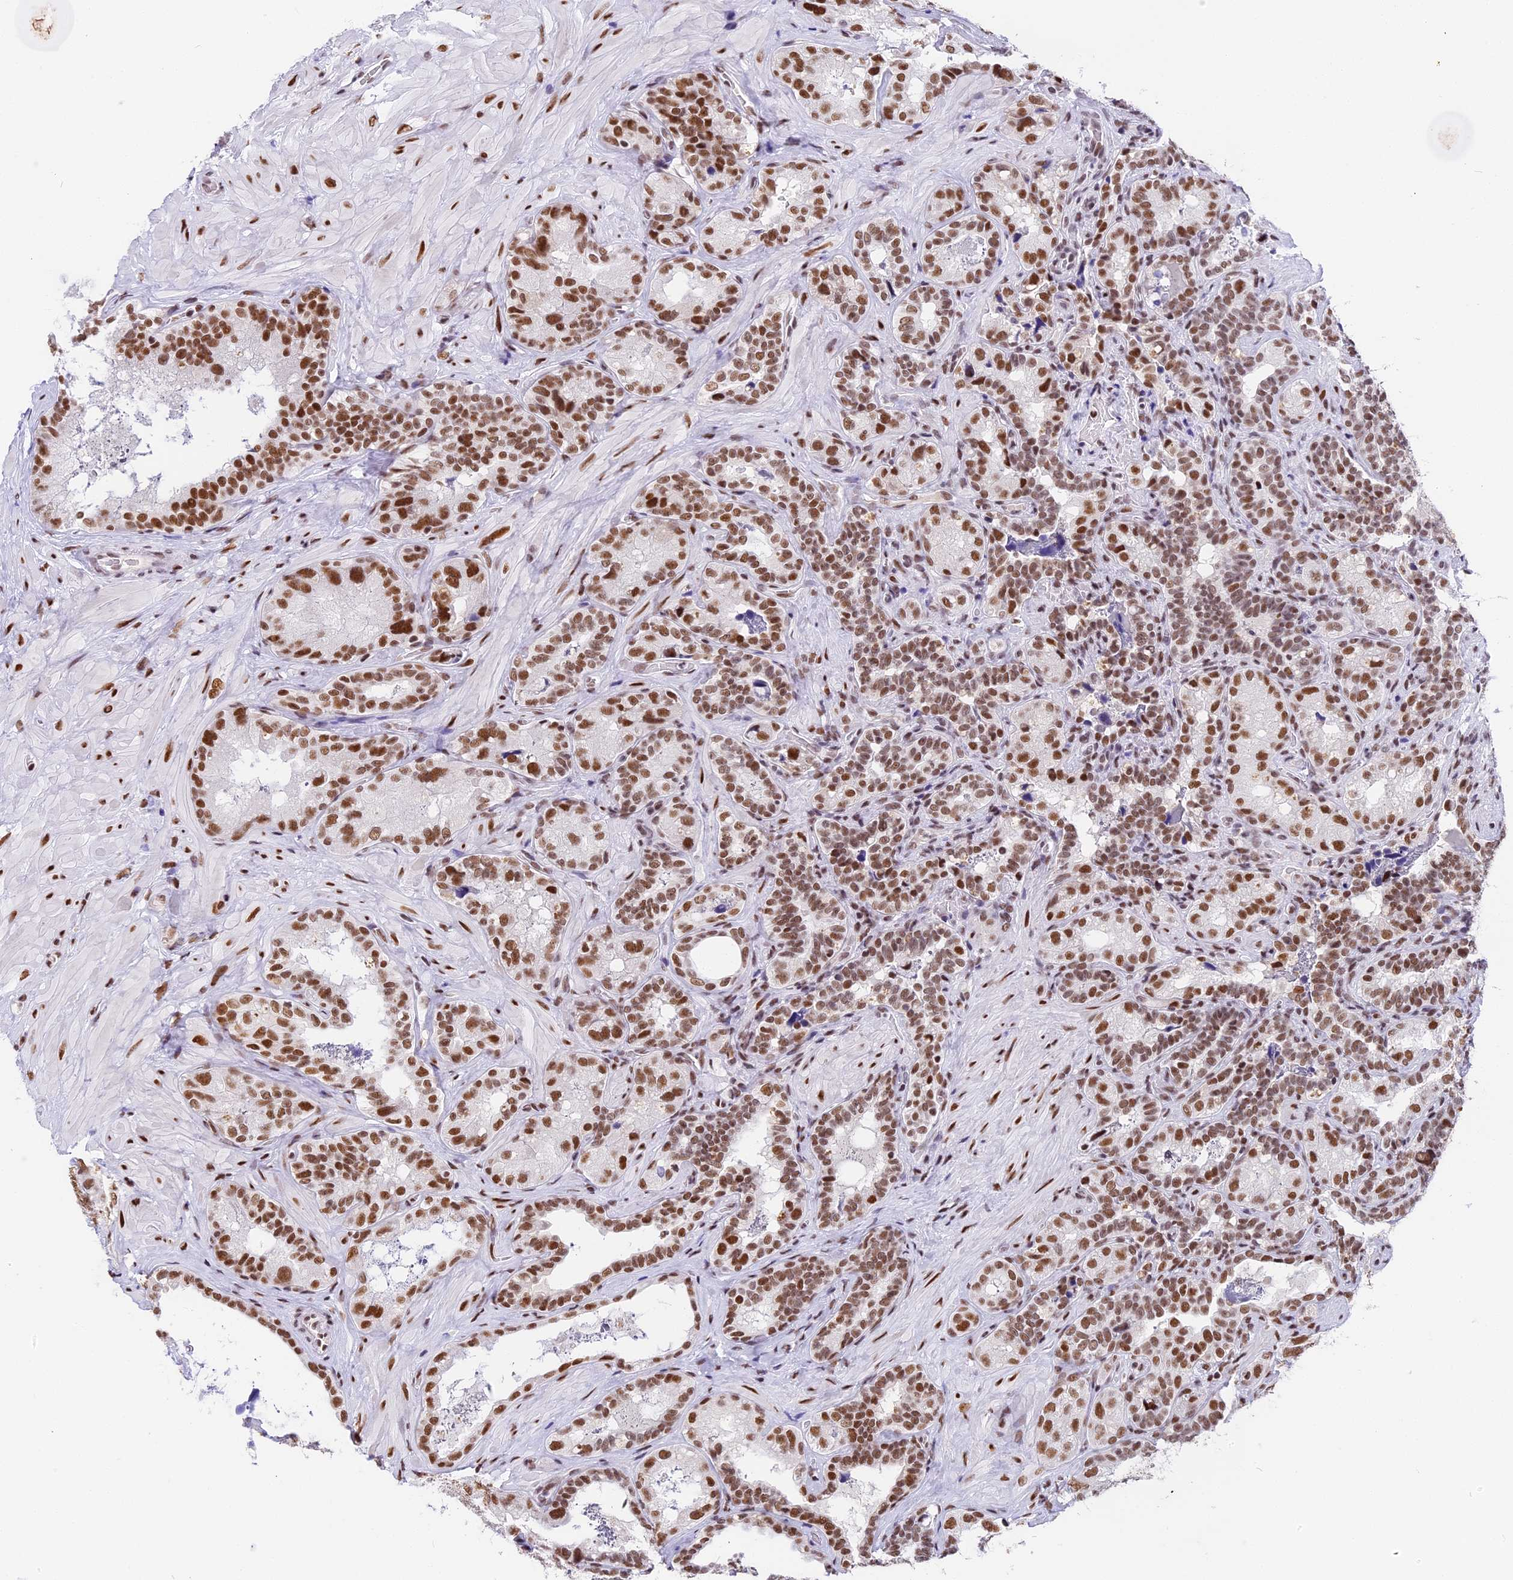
{"staining": {"intensity": "moderate", "quantity": ">75%", "location": "nuclear"}, "tissue": "seminal vesicle", "cell_type": "Glandular cells", "image_type": "normal", "snomed": [{"axis": "morphology", "description": "Normal tissue, NOS"}, {"axis": "topography", "description": "Seminal veicle"}, {"axis": "topography", "description": "Peripheral nerve tissue"}], "caption": "An image of human seminal vesicle stained for a protein displays moderate nuclear brown staining in glandular cells. Ihc stains the protein of interest in brown and the nuclei are stained blue.", "gene": "SBNO1", "patient": {"sex": "male", "age": 67}}